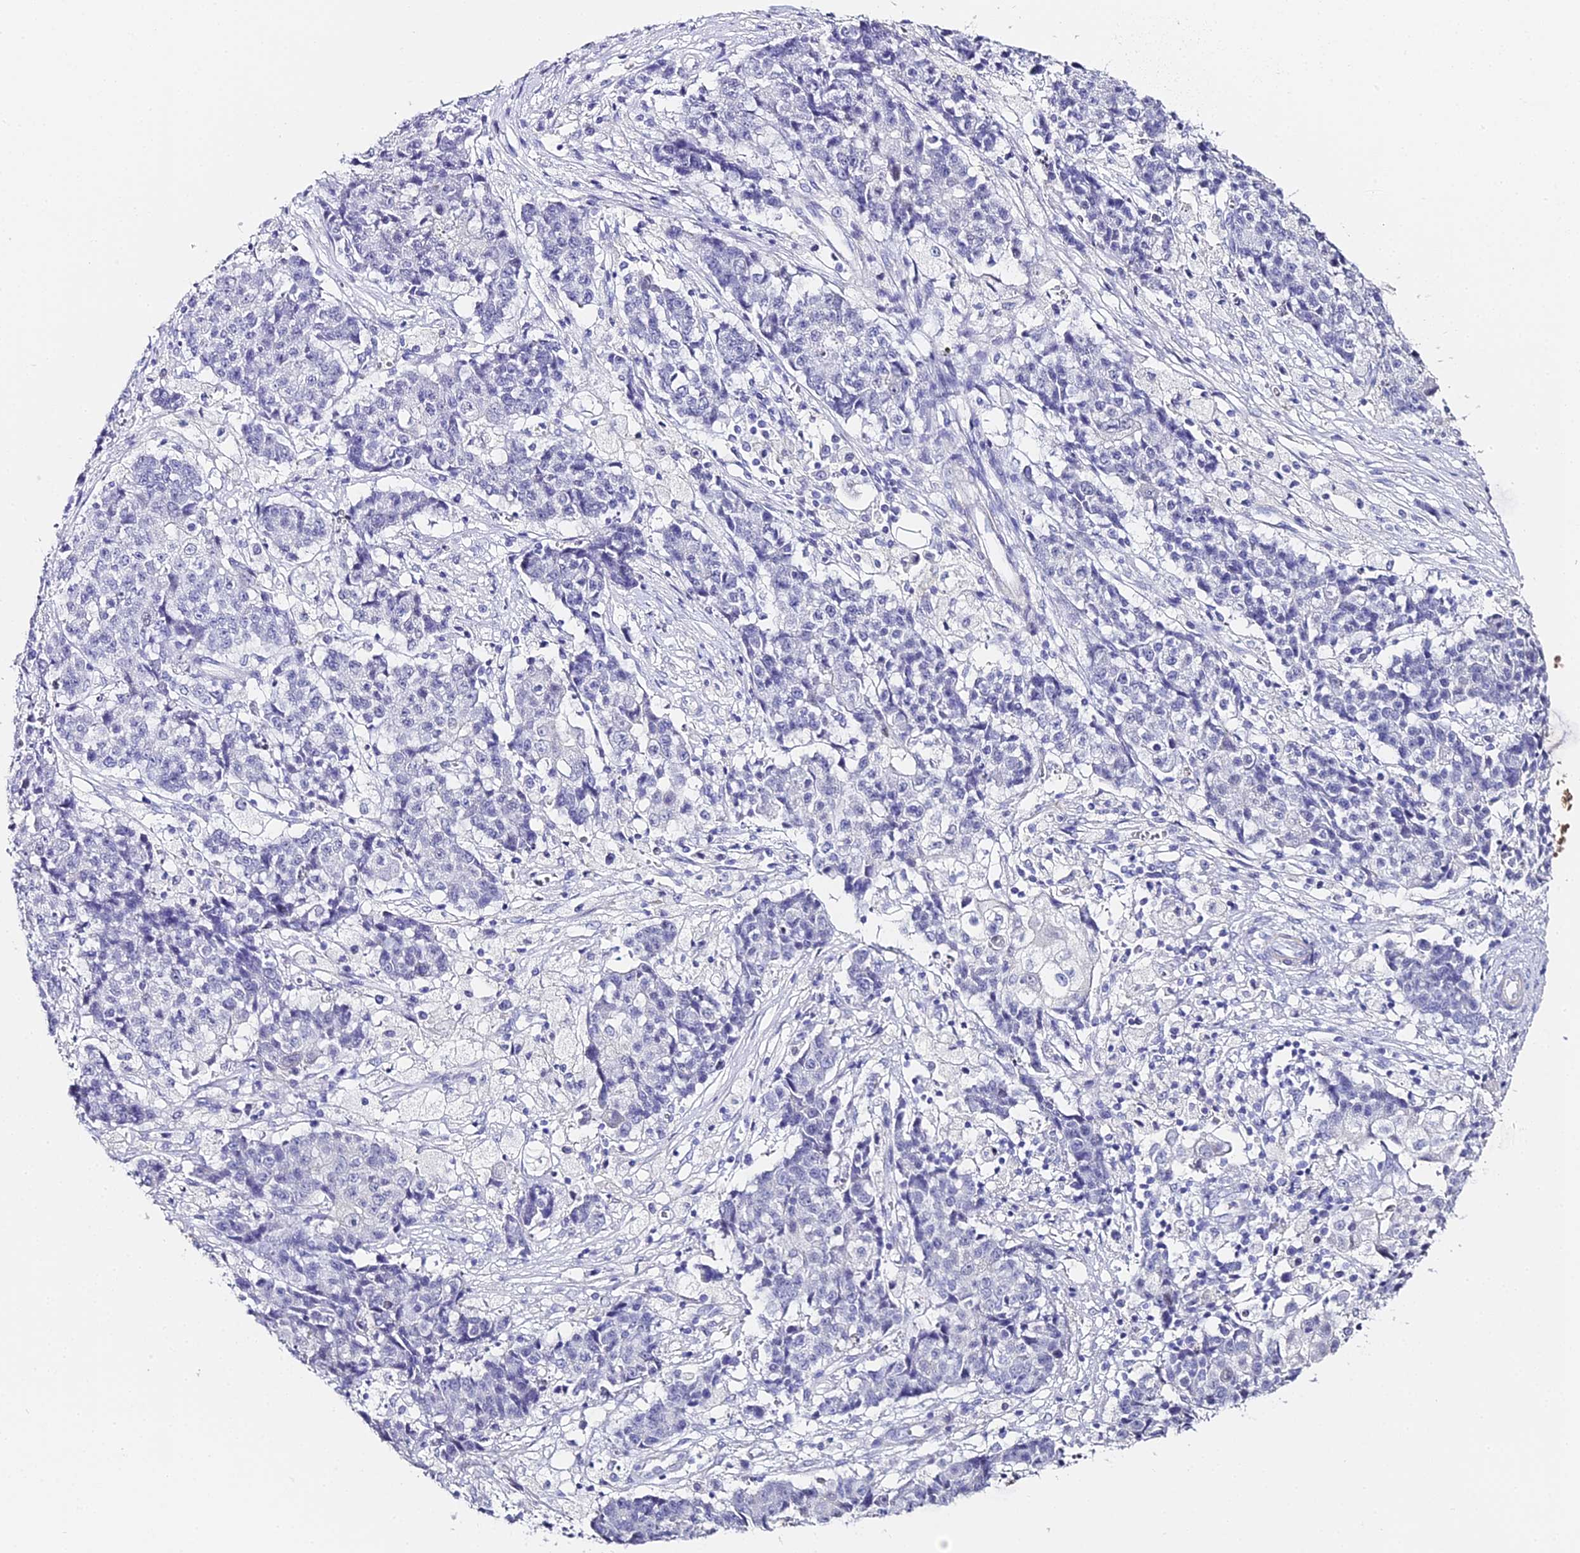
{"staining": {"intensity": "negative", "quantity": "none", "location": "none"}, "tissue": "ovarian cancer", "cell_type": "Tumor cells", "image_type": "cancer", "snomed": [{"axis": "morphology", "description": "Carcinoma, endometroid"}, {"axis": "topography", "description": "Ovary"}], "caption": "This is a histopathology image of immunohistochemistry staining of ovarian cancer, which shows no staining in tumor cells.", "gene": "ABHD14A-ACY1", "patient": {"sex": "female", "age": 42}}